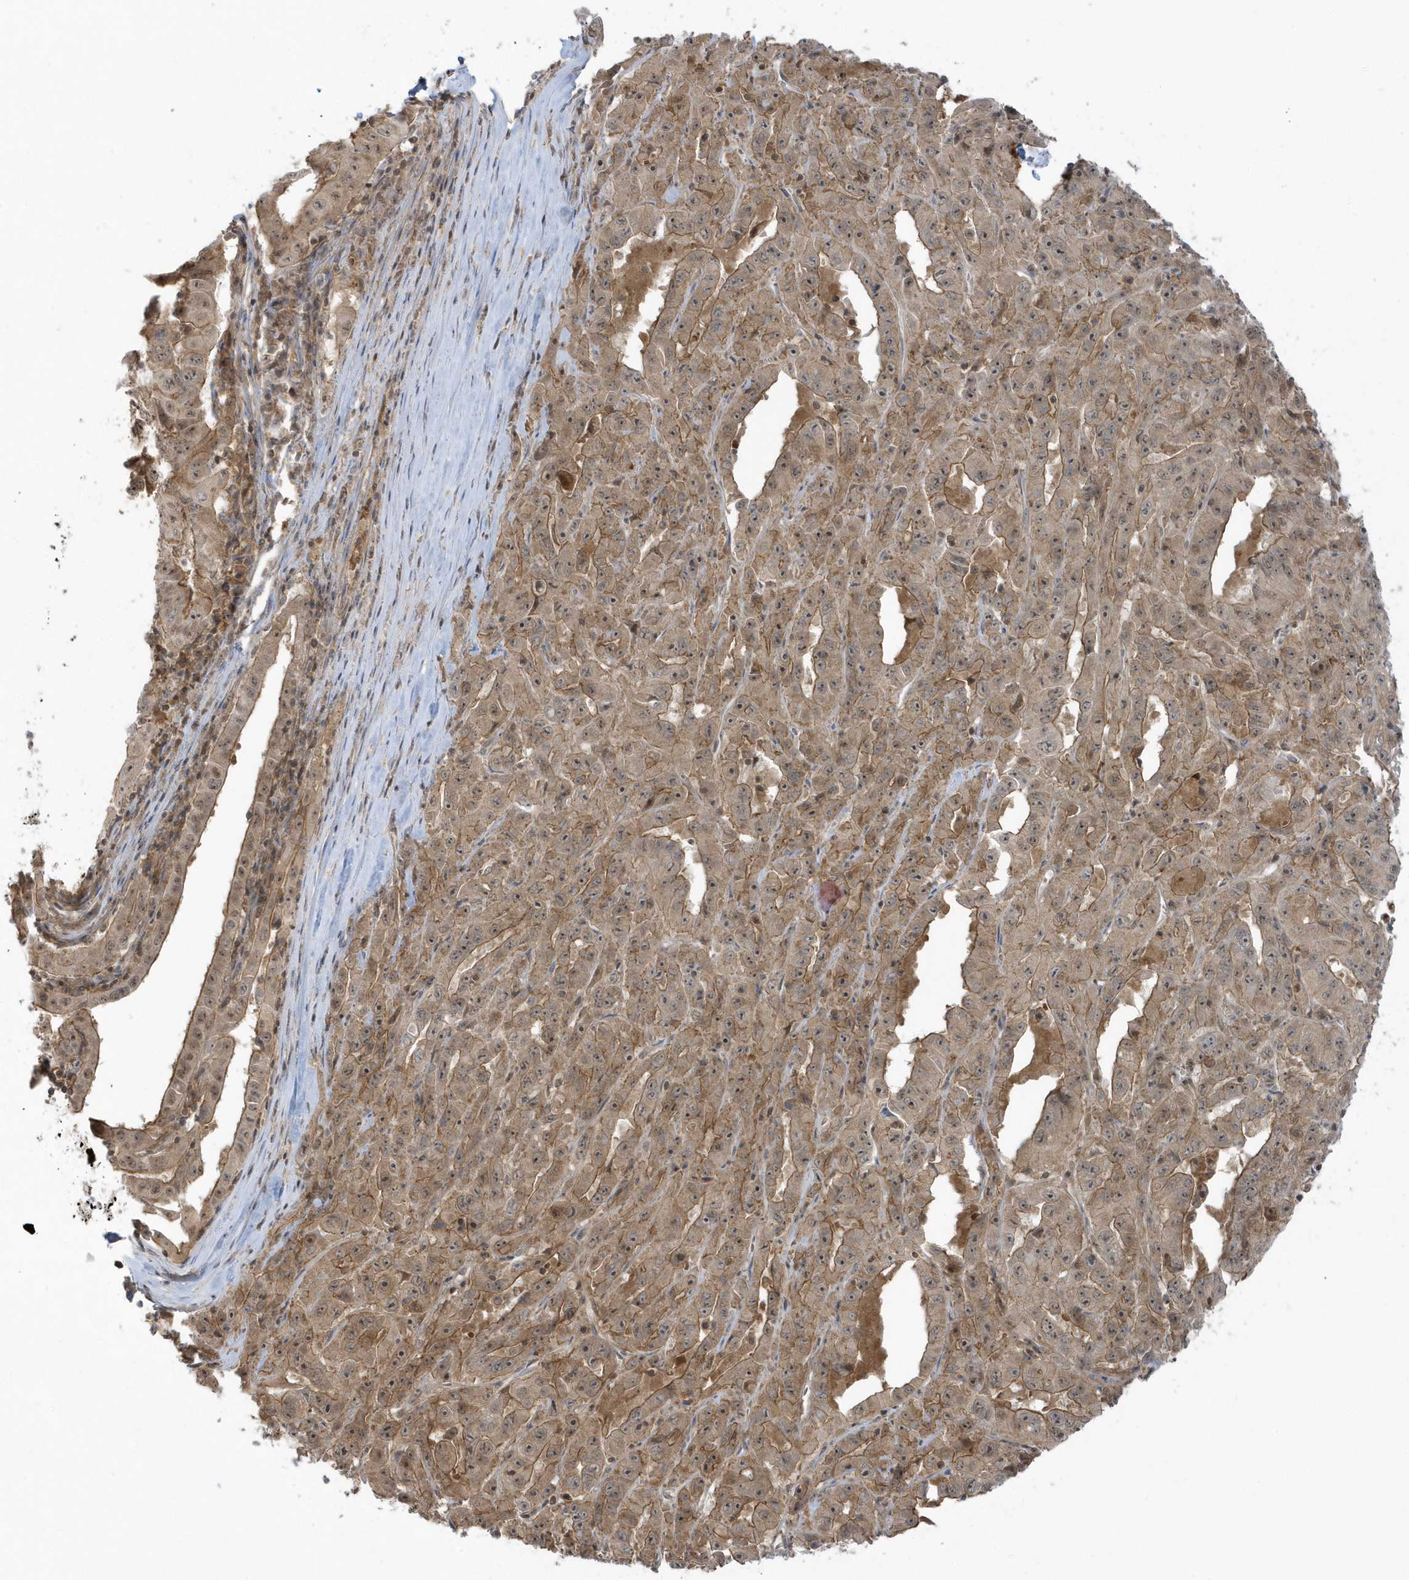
{"staining": {"intensity": "moderate", "quantity": "25%-75%", "location": "cytoplasmic/membranous,nuclear"}, "tissue": "pancreatic cancer", "cell_type": "Tumor cells", "image_type": "cancer", "snomed": [{"axis": "morphology", "description": "Adenocarcinoma, NOS"}, {"axis": "topography", "description": "Pancreas"}], "caption": "Immunohistochemistry (IHC) micrograph of neoplastic tissue: pancreatic cancer (adenocarcinoma) stained using immunohistochemistry (IHC) shows medium levels of moderate protein expression localized specifically in the cytoplasmic/membranous and nuclear of tumor cells, appearing as a cytoplasmic/membranous and nuclear brown color.", "gene": "PPP1R7", "patient": {"sex": "male", "age": 63}}